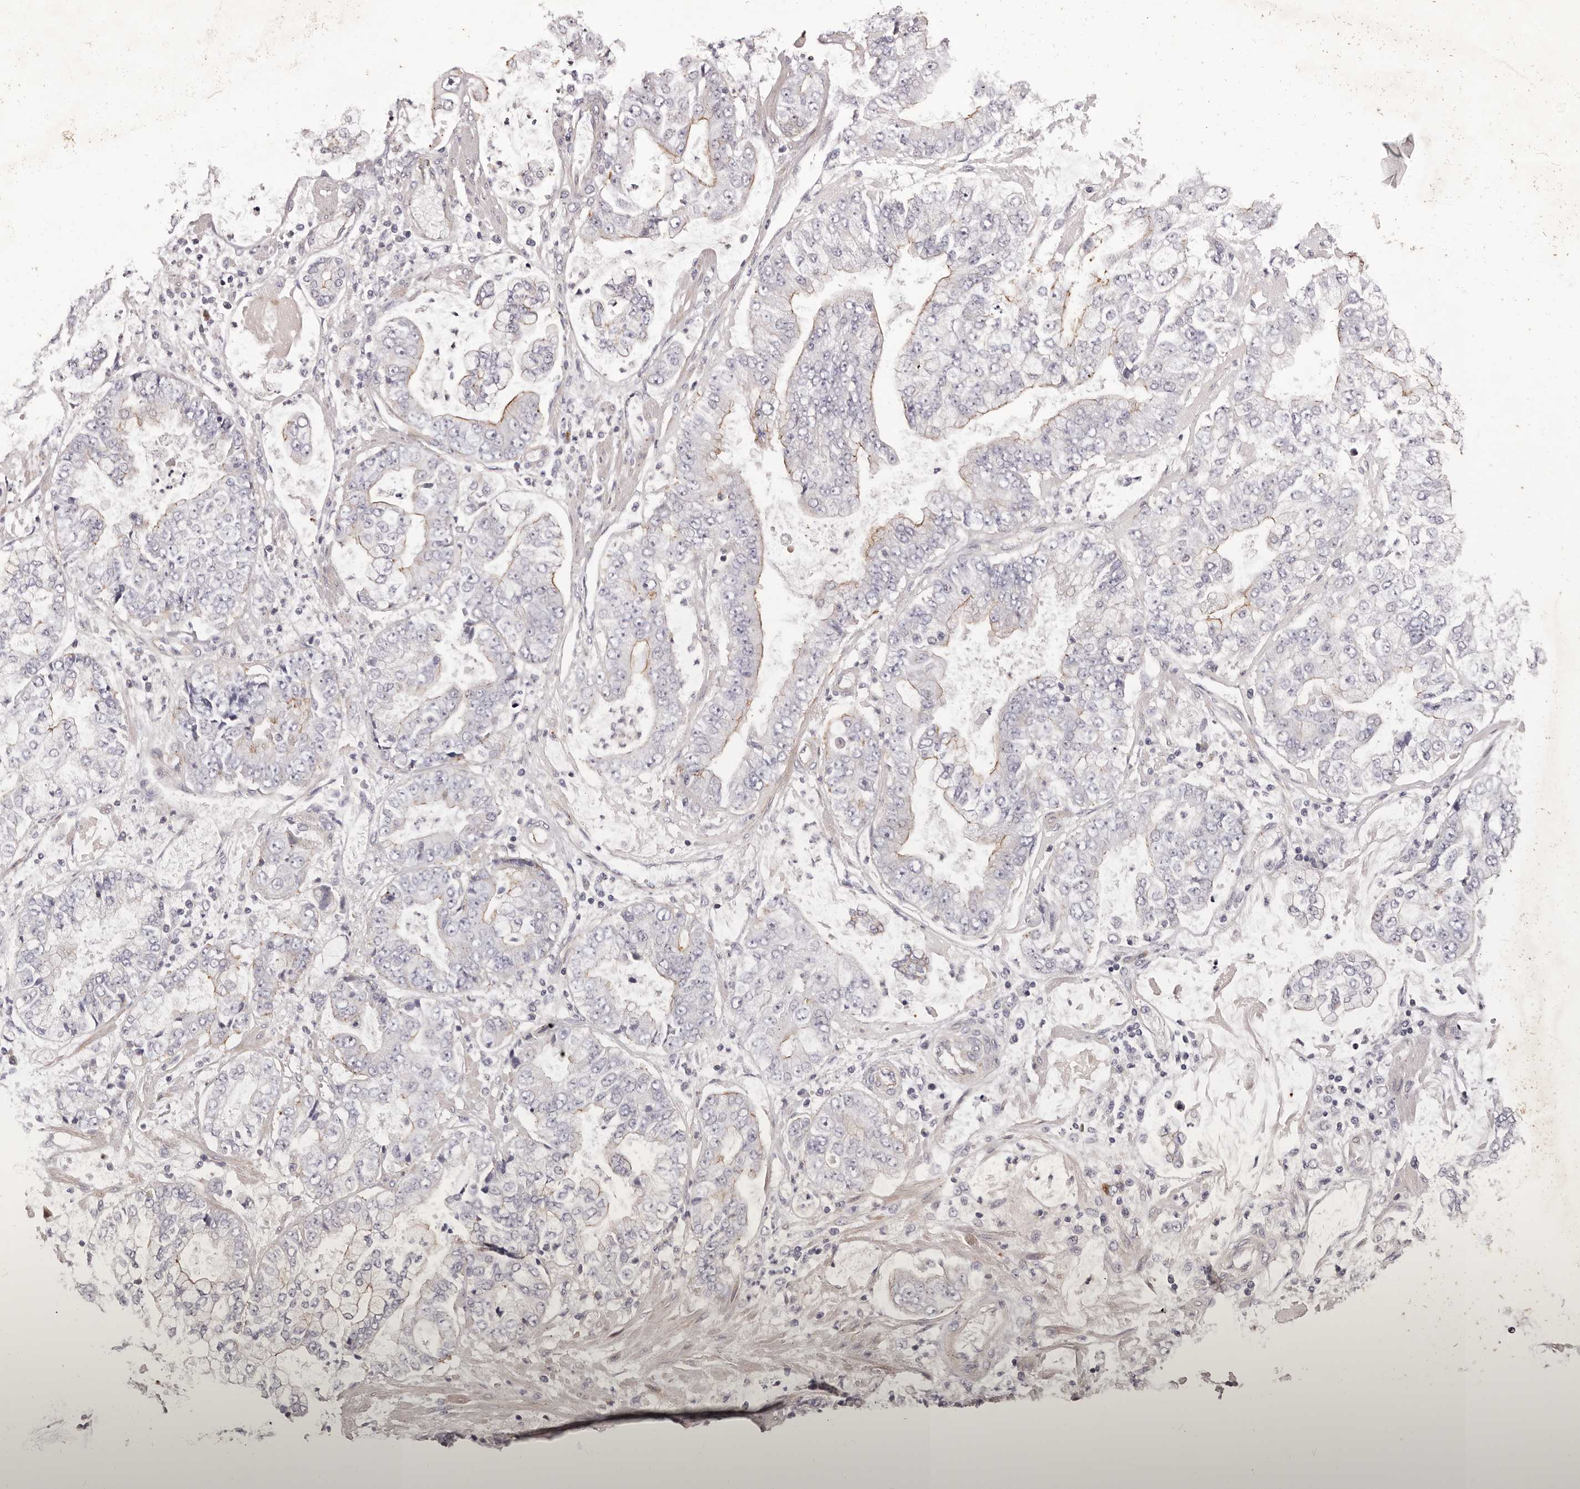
{"staining": {"intensity": "moderate", "quantity": "<25%", "location": "cytoplasmic/membranous"}, "tissue": "stomach cancer", "cell_type": "Tumor cells", "image_type": "cancer", "snomed": [{"axis": "morphology", "description": "Adenocarcinoma, NOS"}, {"axis": "topography", "description": "Stomach"}], "caption": "Immunohistochemistry (IHC) of human adenocarcinoma (stomach) exhibits low levels of moderate cytoplasmic/membranous expression in about <25% of tumor cells.", "gene": "PEG10", "patient": {"sex": "male", "age": 76}}